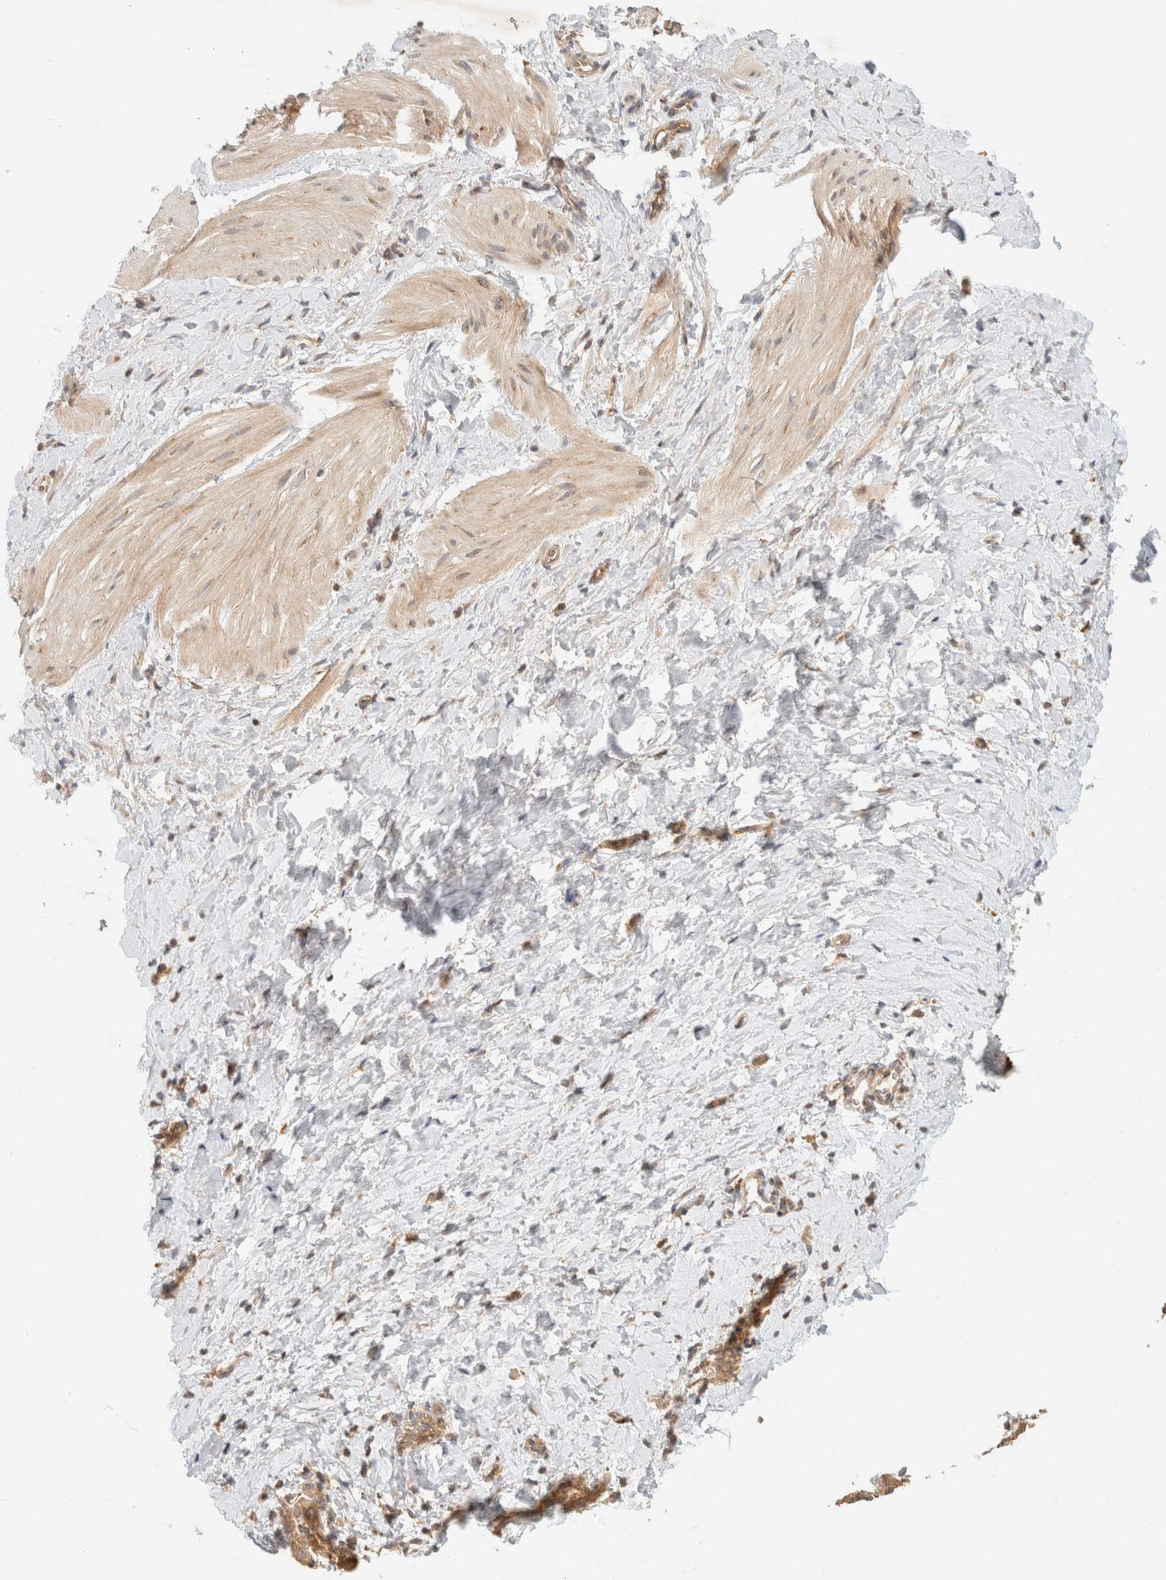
{"staining": {"intensity": "weak", "quantity": "<25%", "location": "cytoplasmic/membranous"}, "tissue": "smooth muscle", "cell_type": "Smooth muscle cells", "image_type": "normal", "snomed": [{"axis": "morphology", "description": "Normal tissue, NOS"}, {"axis": "topography", "description": "Smooth muscle"}], "caption": "The micrograph displays no staining of smooth muscle cells in unremarkable smooth muscle. (Stains: DAB (3,3'-diaminobenzidine) IHC with hematoxylin counter stain, Microscopy: brightfield microscopy at high magnification).", "gene": "TACC1", "patient": {"sex": "male", "age": 16}}